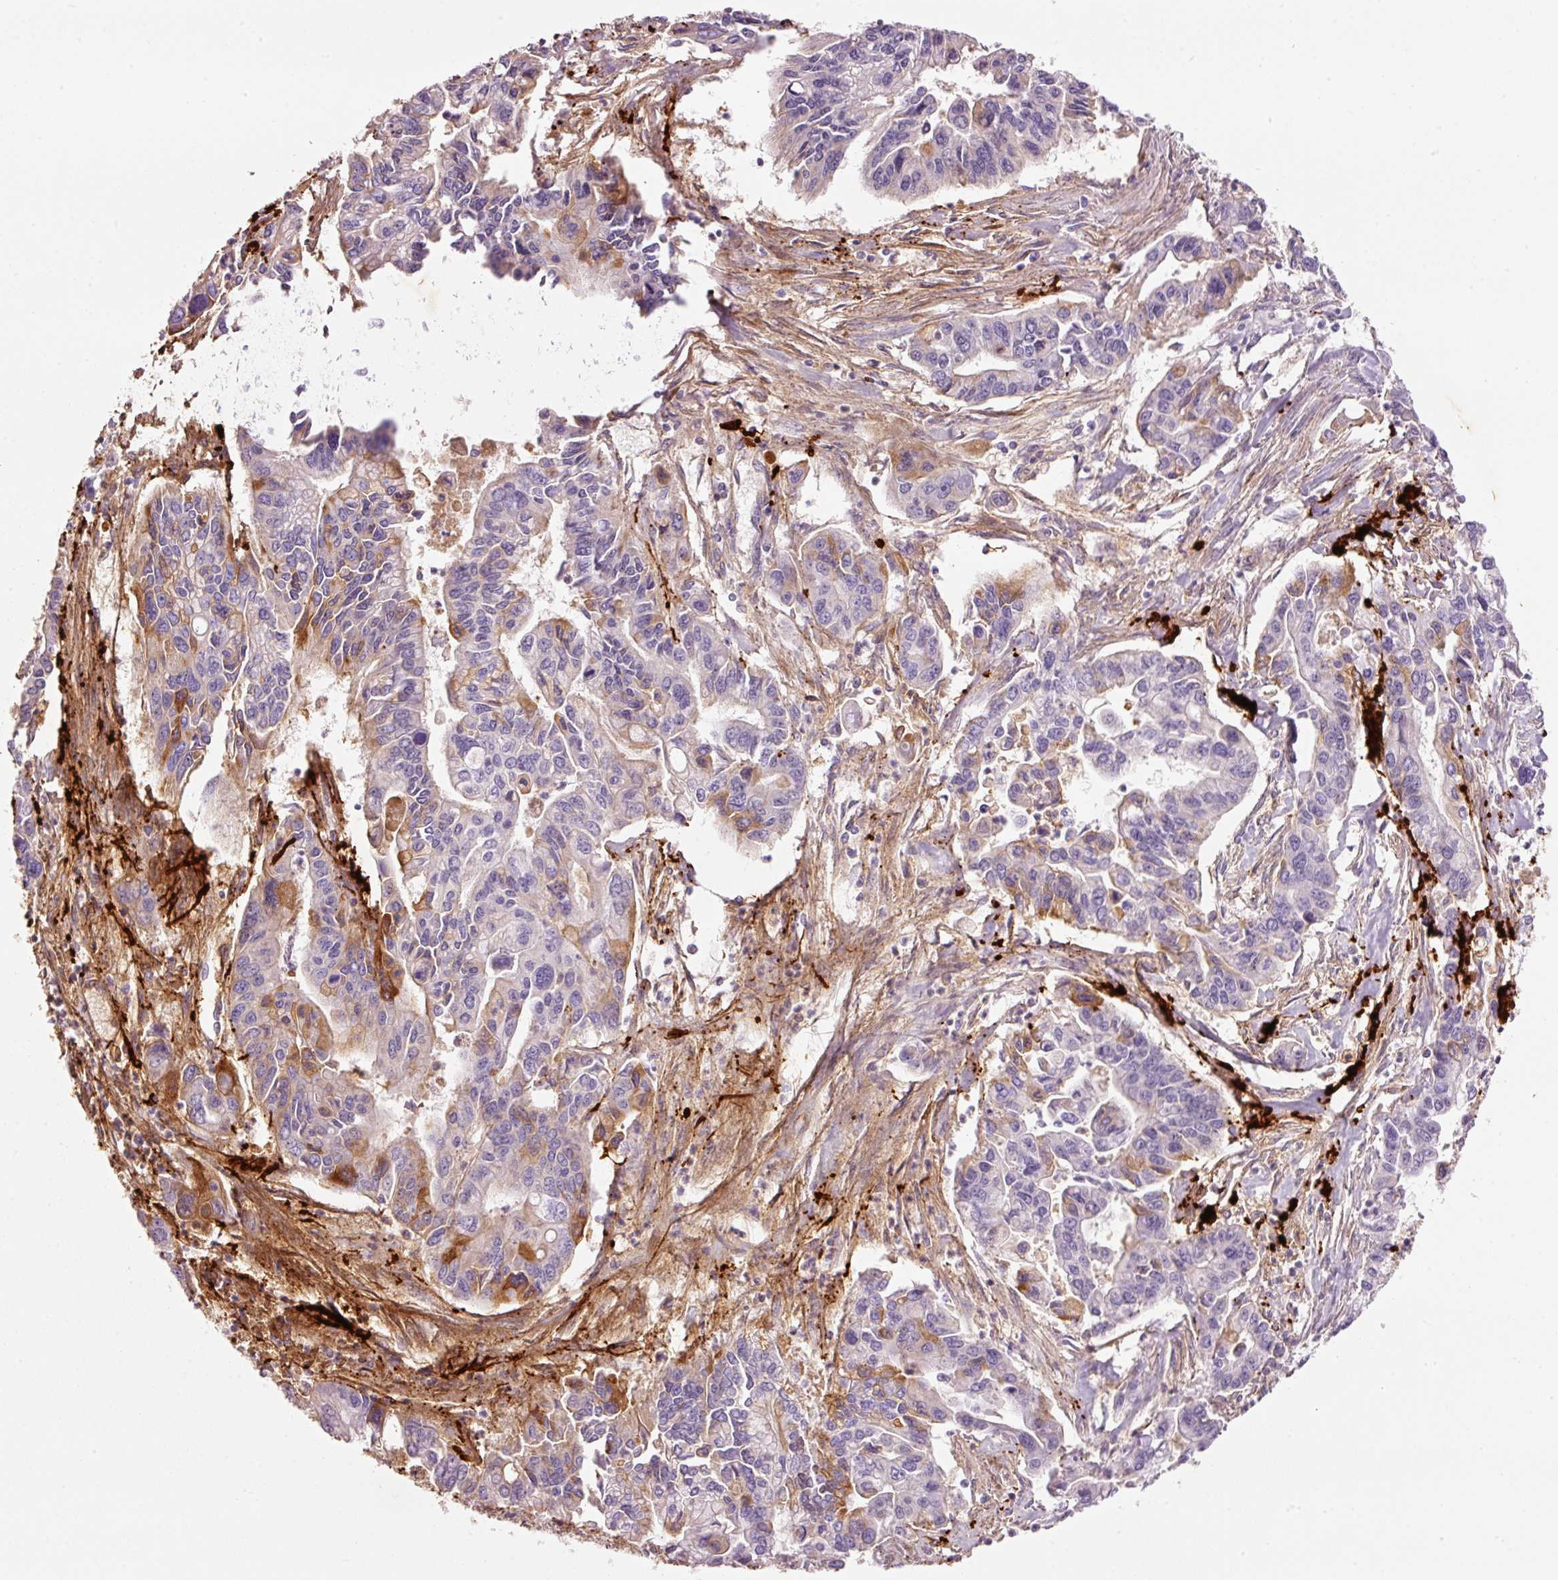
{"staining": {"intensity": "moderate", "quantity": "<25%", "location": "cytoplasmic/membranous"}, "tissue": "pancreatic cancer", "cell_type": "Tumor cells", "image_type": "cancer", "snomed": [{"axis": "morphology", "description": "Adenocarcinoma, NOS"}, {"axis": "topography", "description": "Pancreas"}], "caption": "An image of adenocarcinoma (pancreatic) stained for a protein reveals moderate cytoplasmic/membranous brown staining in tumor cells.", "gene": "MFAP4", "patient": {"sex": "male", "age": 62}}